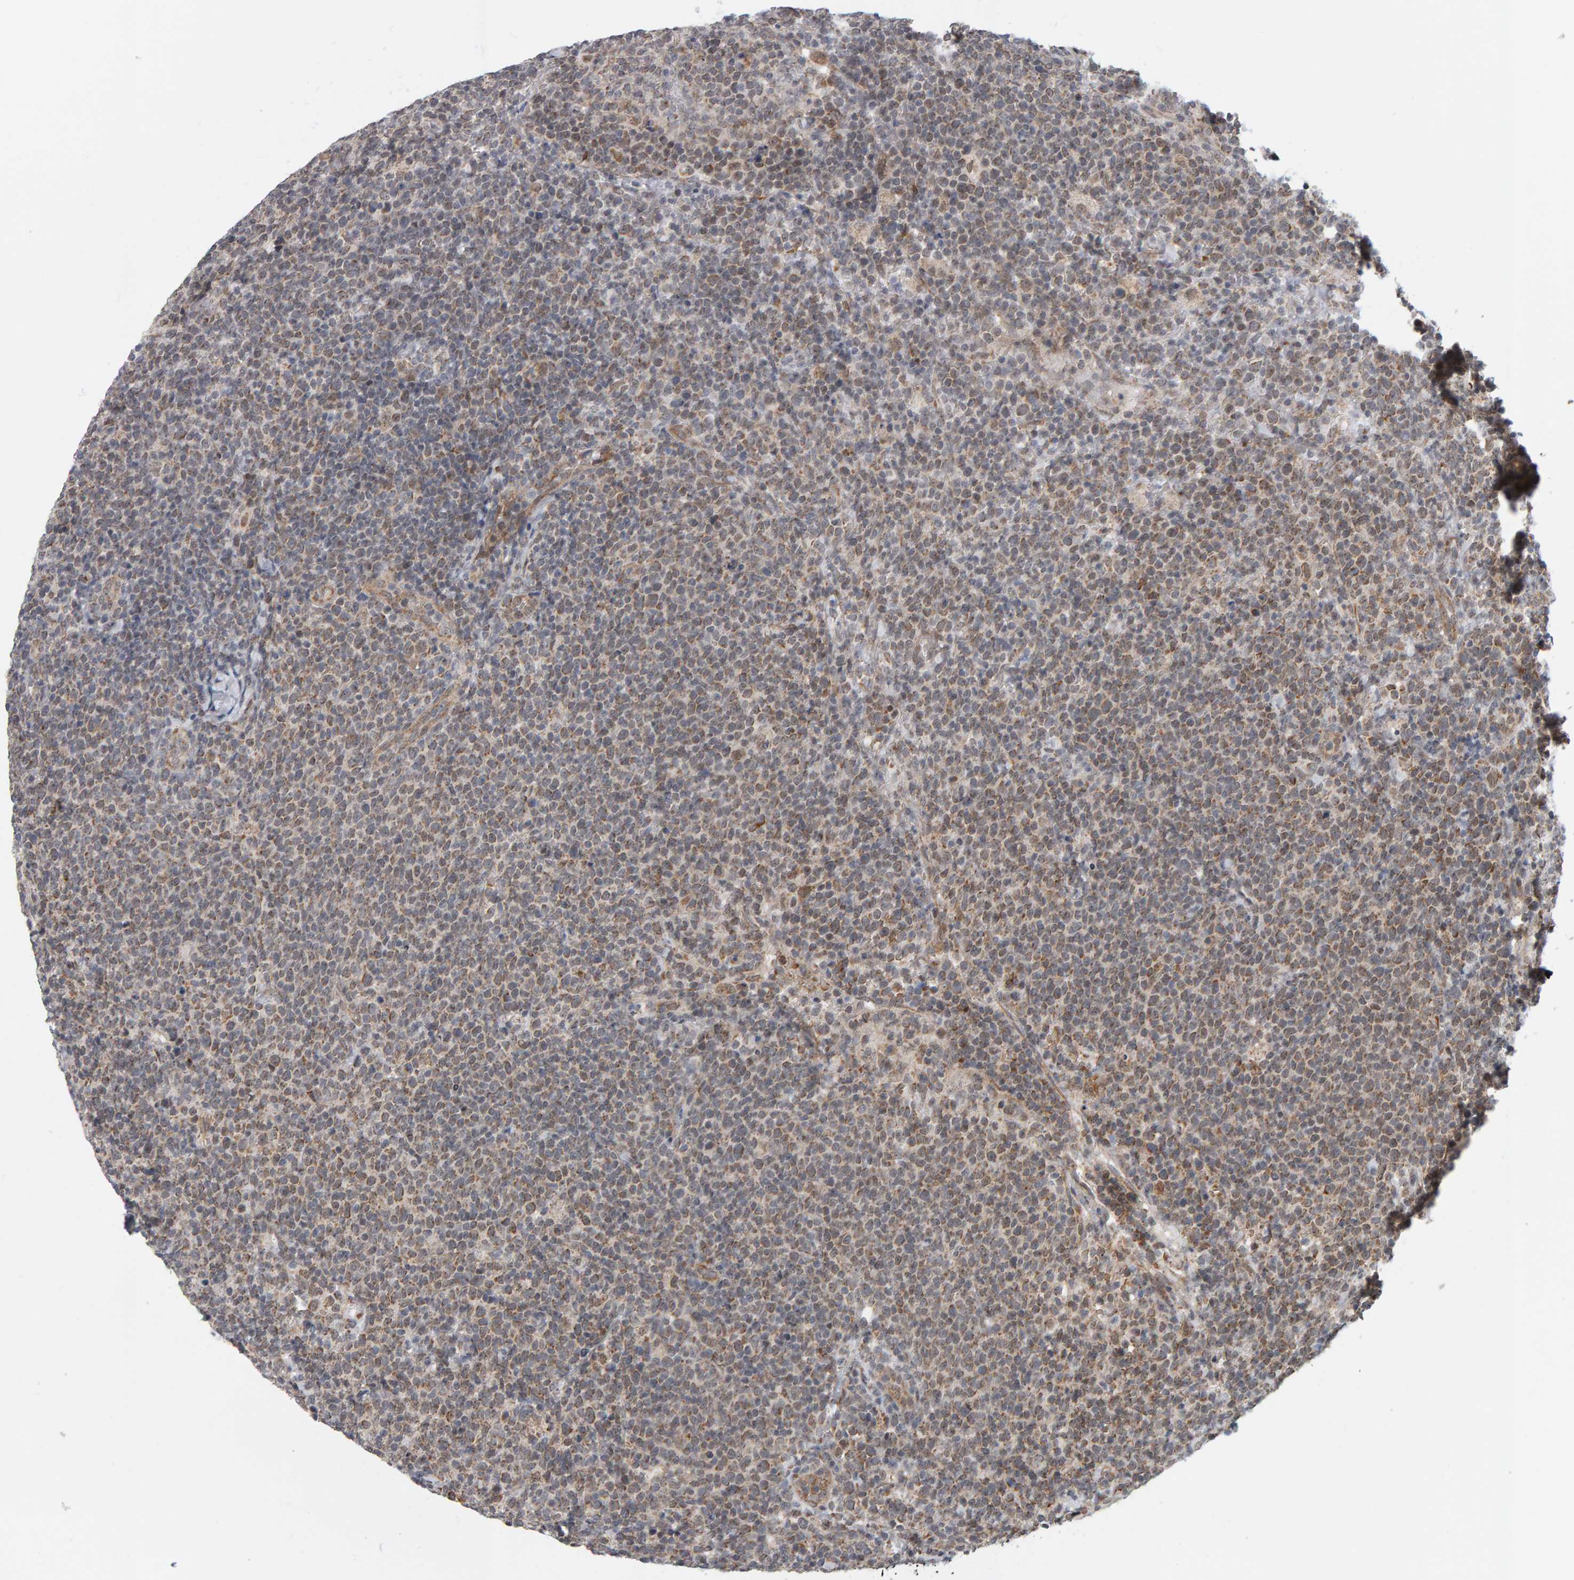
{"staining": {"intensity": "weak", "quantity": "25%-75%", "location": "cytoplasmic/membranous"}, "tissue": "lymphoma", "cell_type": "Tumor cells", "image_type": "cancer", "snomed": [{"axis": "morphology", "description": "Malignant lymphoma, non-Hodgkin's type, High grade"}, {"axis": "topography", "description": "Lymph node"}], "caption": "The photomicrograph displays staining of lymphoma, revealing weak cytoplasmic/membranous protein staining (brown color) within tumor cells.", "gene": "DAP3", "patient": {"sex": "male", "age": 61}}